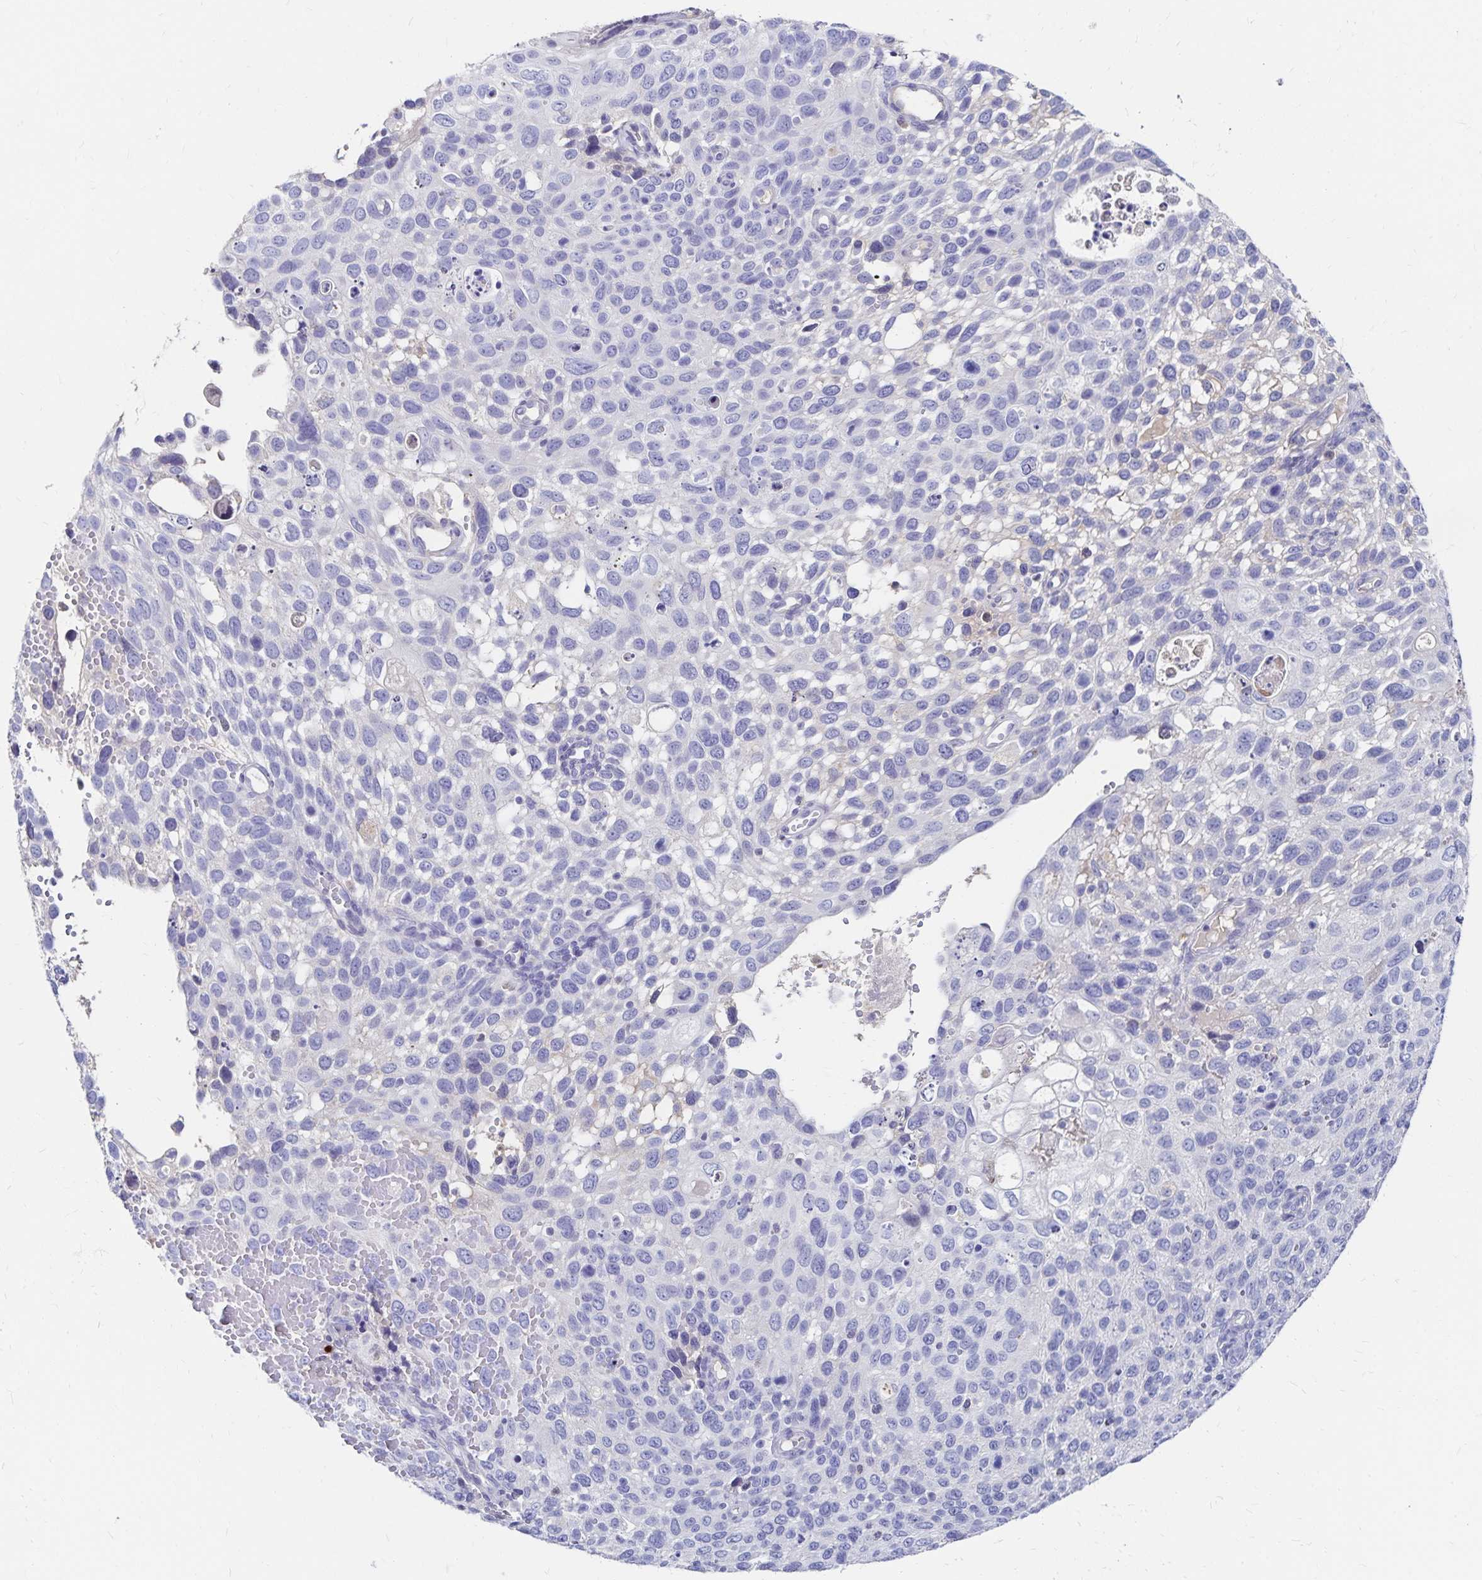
{"staining": {"intensity": "negative", "quantity": "none", "location": "none"}, "tissue": "cervical cancer", "cell_type": "Tumor cells", "image_type": "cancer", "snomed": [{"axis": "morphology", "description": "Squamous cell carcinoma, NOS"}, {"axis": "topography", "description": "Cervix"}], "caption": "The immunohistochemistry histopathology image has no significant staining in tumor cells of cervical squamous cell carcinoma tissue. (DAB immunohistochemistry with hematoxylin counter stain).", "gene": "PAX5", "patient": {"sex": "female", "age": 70}}